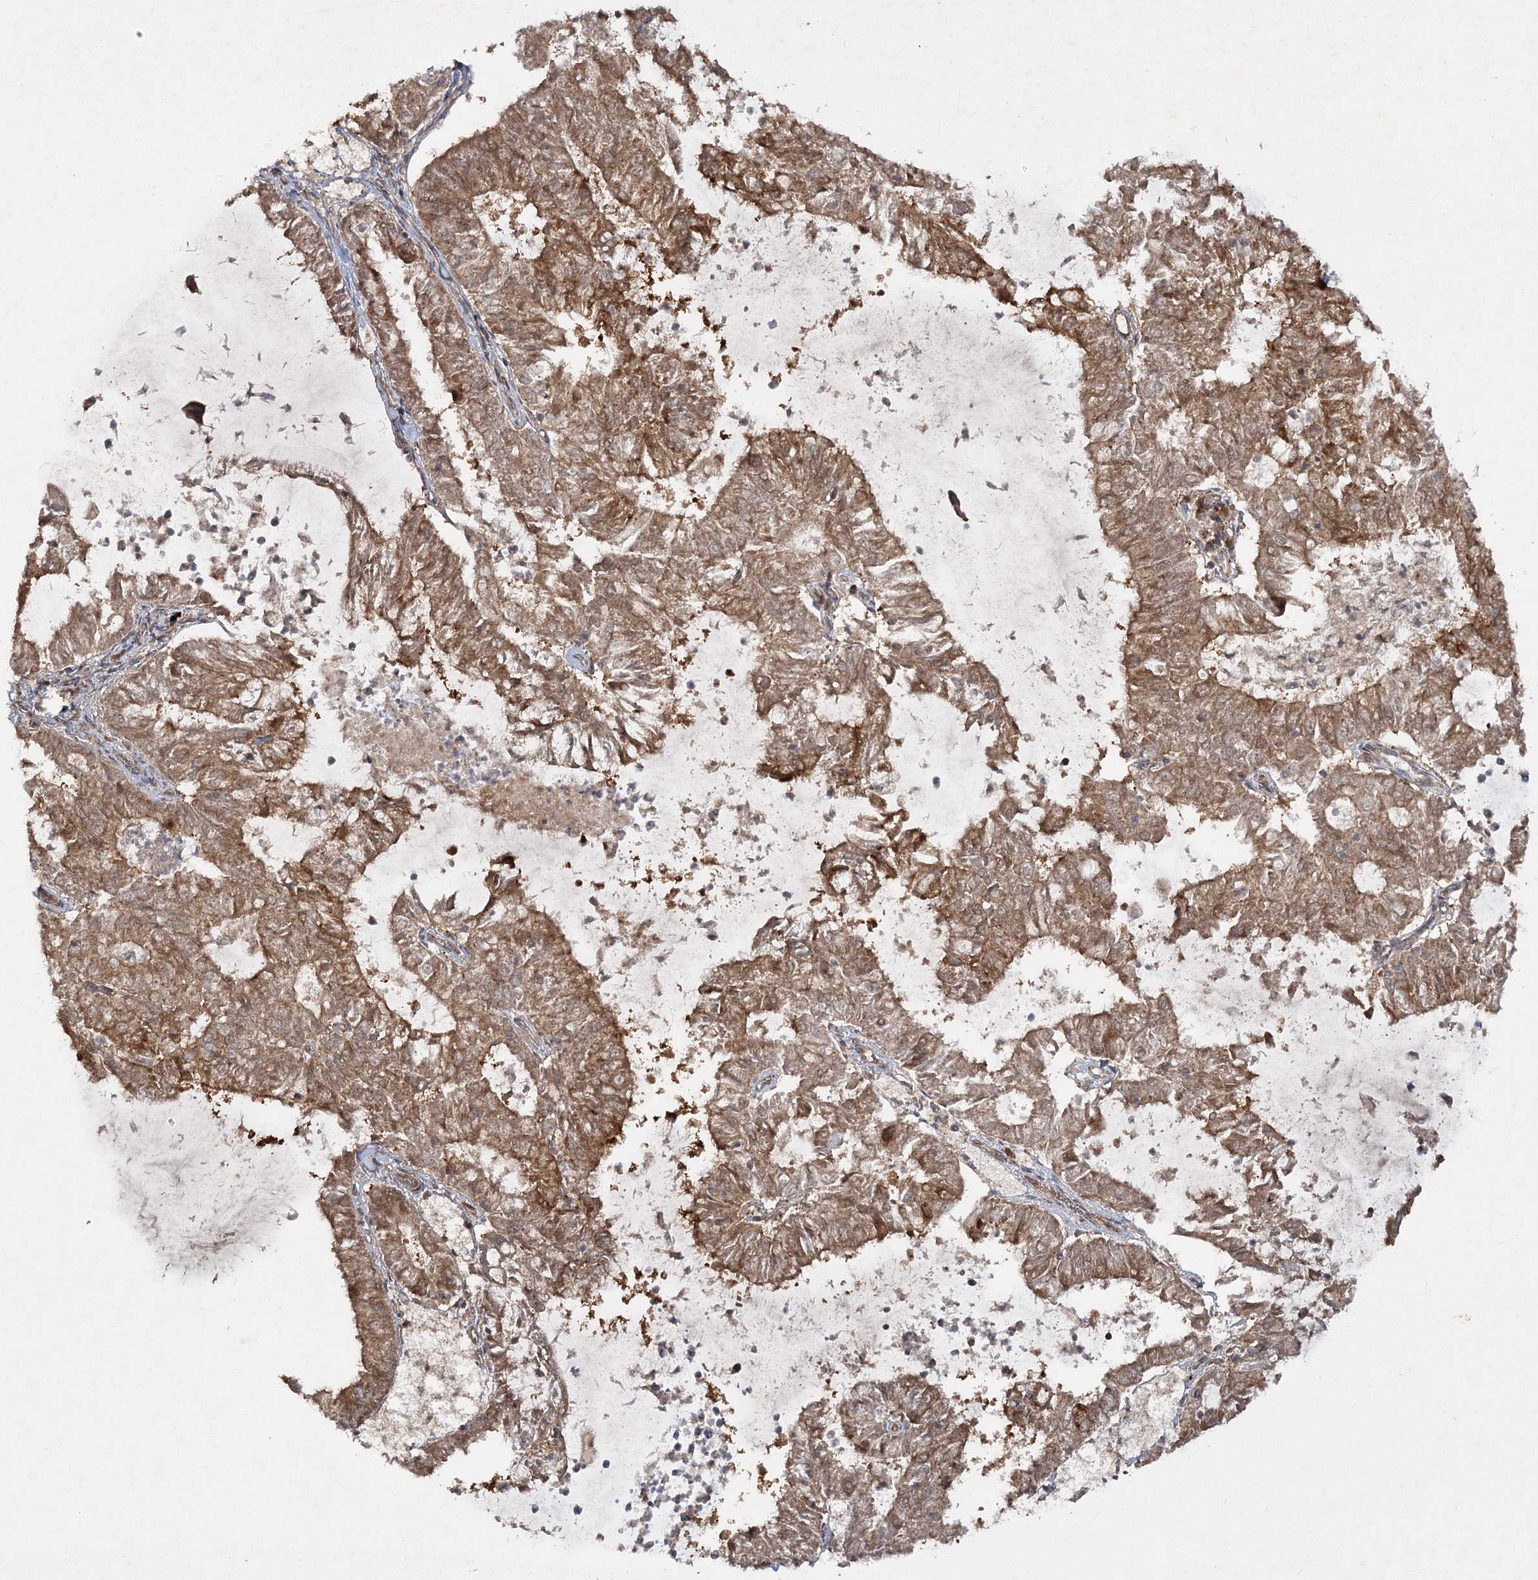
{"staining": {"intensity": "moderate", "quantity": ">75%", "location": "cytoplasmic/membranous"}, "tissue": "endometrial cancer", "cell_type": "Tumor cells", "image_type": "cancer", "snomed": [{"axis": "morphology", "description": "Adenocarcinoma, NOS"}, {"axis": "topography", "description": "Endometrium"}], "caption": "A photomicrograph of human endometrial adenocarcinoma stained for a protein displays moderate cytoplasmic/membranous brown staining in tumor cells.", "gene": "MOCS2", "patient": {"sex": "female", "age": 57}}